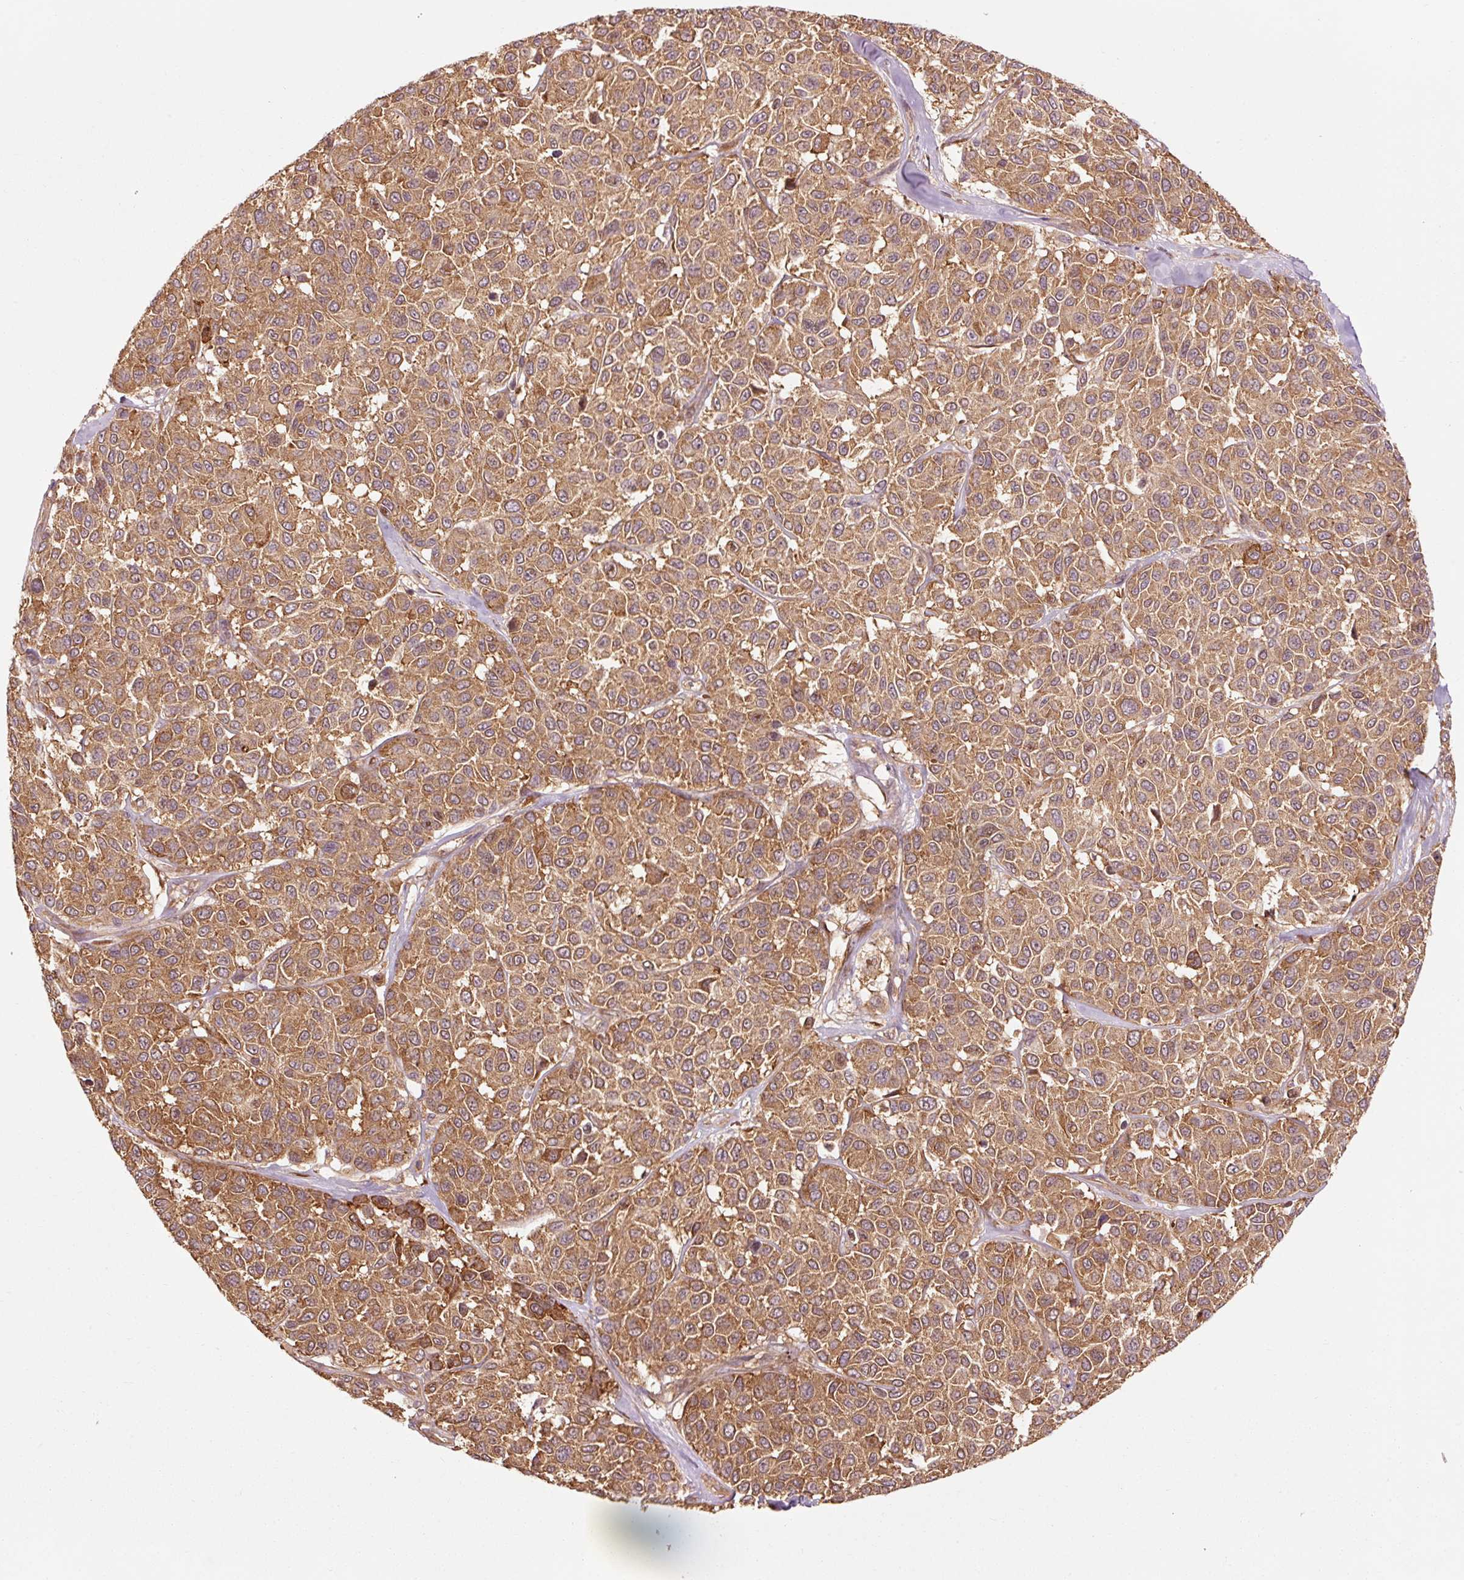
{"staining": {"intensity": "moderate", "quantity": ">75%", "location": "cytoplasmic/membranous"}, "tissue": "melanoma", "cell_type": "Tumor cells", "image_type": "cancer", "snomed": [{"axis": "morphology", "description": "Malignant melanoma, NOS"}, {"axis": "topography", "description": "Skin"}], "caption": "Tumor cells demonstrate medium levels of moderate cytoplasmic/membranous positivity in approximately >75% of cells in malignant melanoma.", "gene": "PDAP1", "patient": {"sex": "female", "age": 66}}